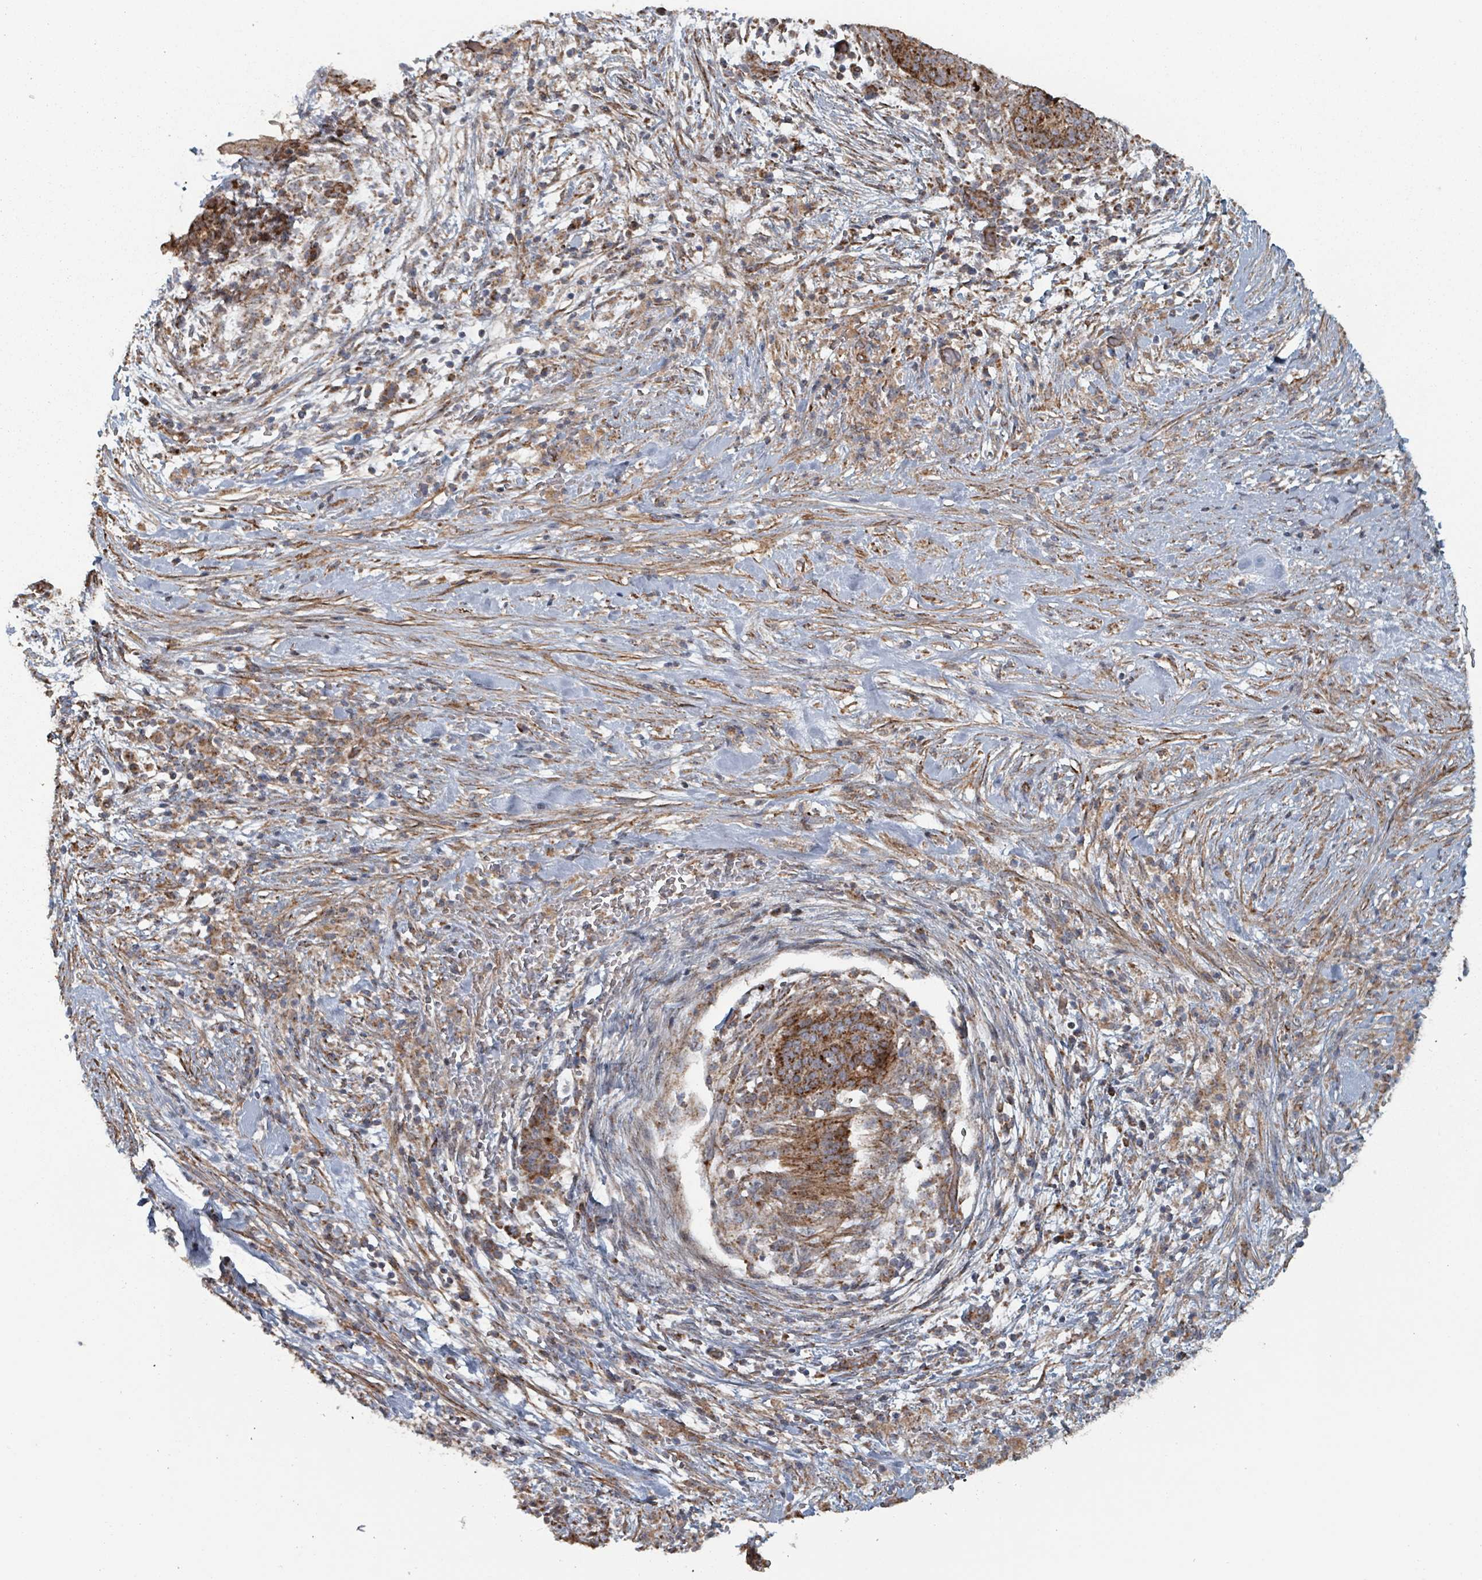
{"staining": {"intensity": "strong", "quantity": ">75%", "location": "cytoplasmic/membranous"}, "tissue": "pancreatic cancer", "cell_type": "Tumor cells", "image_type": "cancer", "snomed": [{"axis": "morphology", "description": "Adenocarcinoma, NOS"}, {"axis": "topography", "description": "Pancreas"}], "caption": "There is high levels of strong cytoplasmic/membranous positivity in tumor cells of pancreatic cancer, as demonstrated by immunohistochemical staining (brown color).", "gene": "MRPL4", "patient": {"sex": "male", "age": 44}}